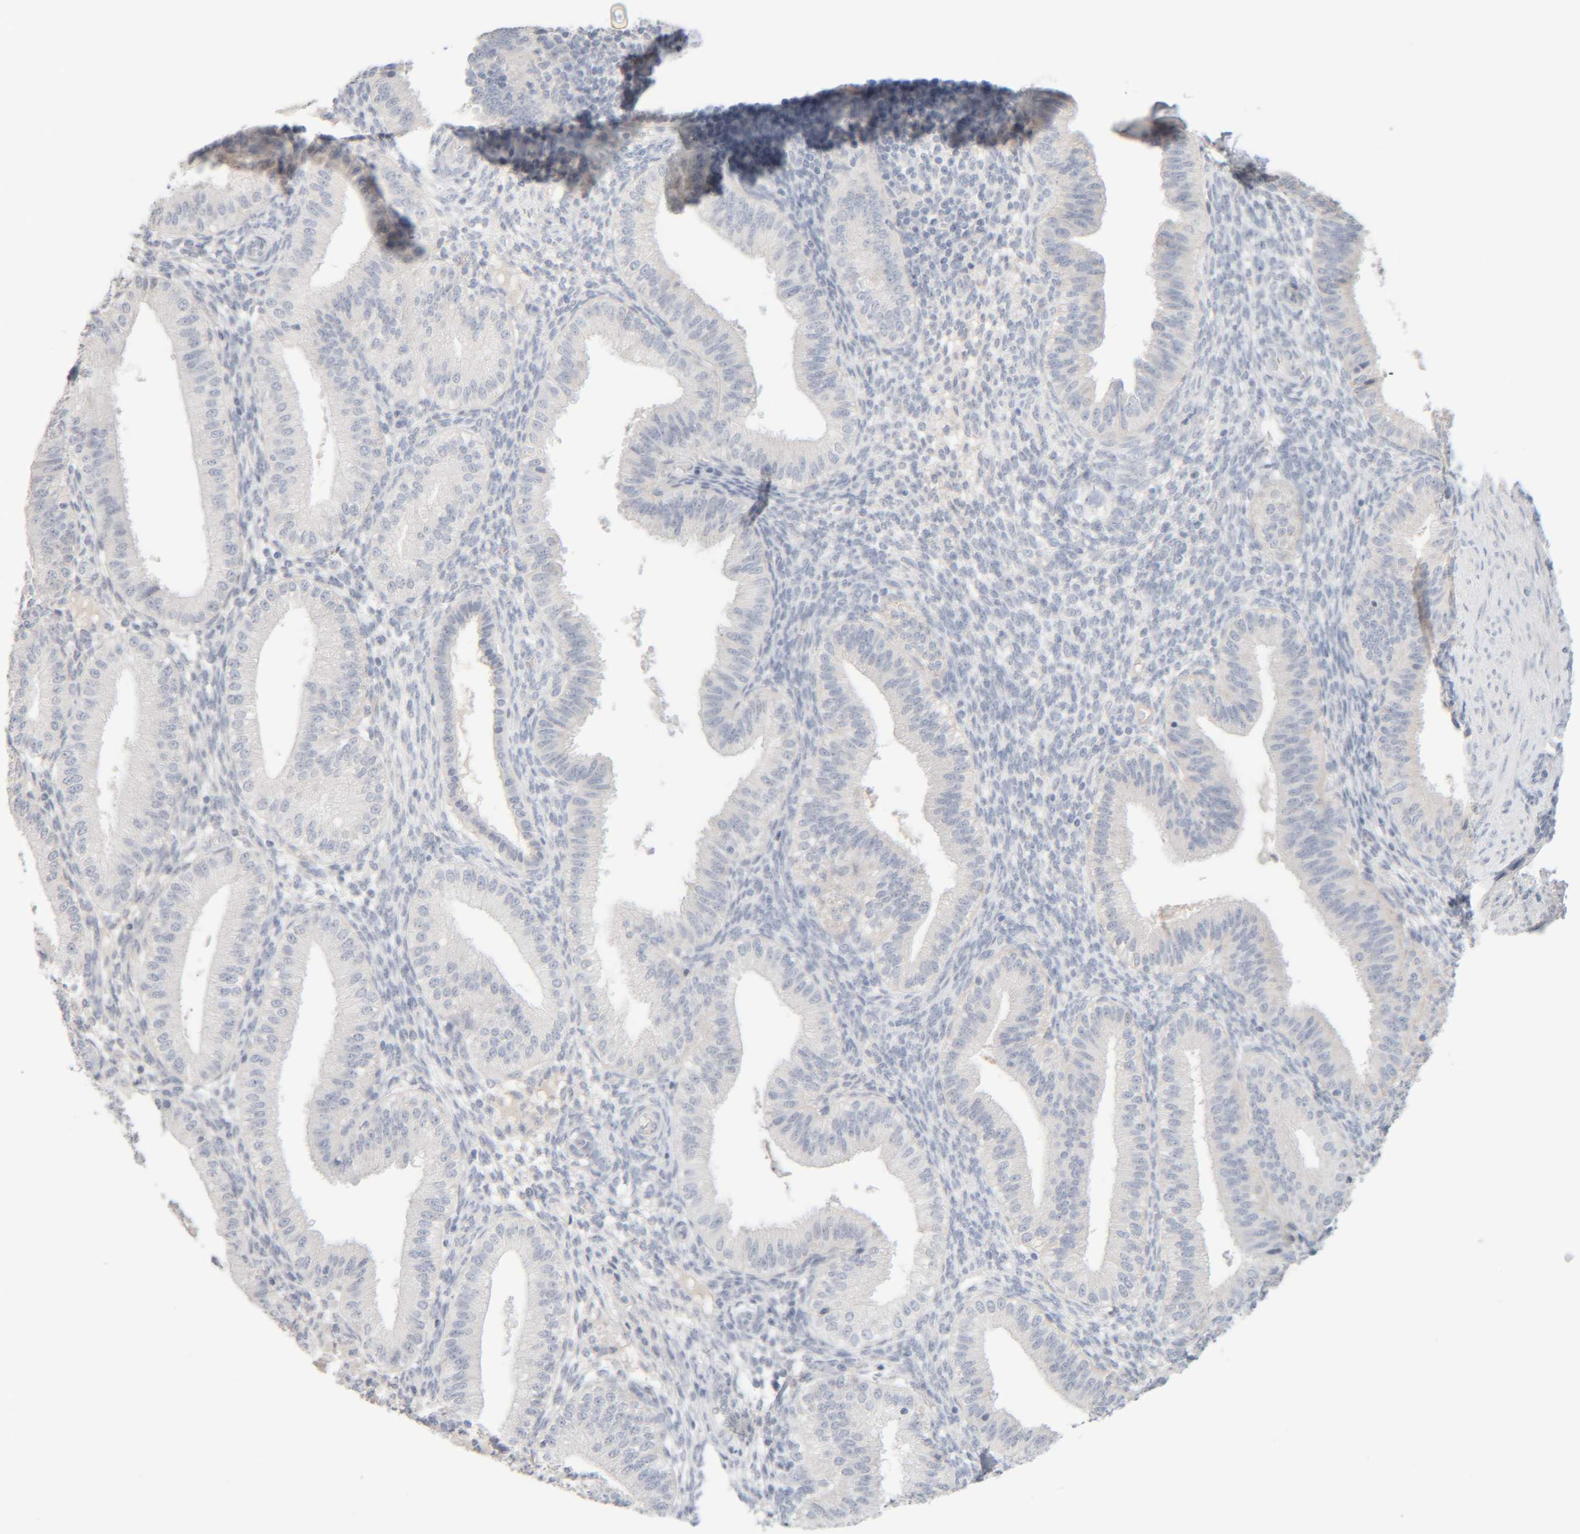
{"staining": {"intensity": "negative", "quantity": "none", "location": "none"}, "tissue": "endometrium", "cell_type": "Cells in endometrial stroma", "image_type": "normal", "snomed": [{"axis": "morphology", "description": "Normal tissue, NOS"}, {"axis": "topography", "description": "Endometrium"}], "caption": "Cells in endometrial stroma are negative for protein expression in normal human endometrium. Brightfield microscopy of immunohistochemistry stained with DAB (brown) and hematoxylin (blue), captured at high magnification.", "gene": "RIDA", "patient": {"sex": "female", "age": 39}}